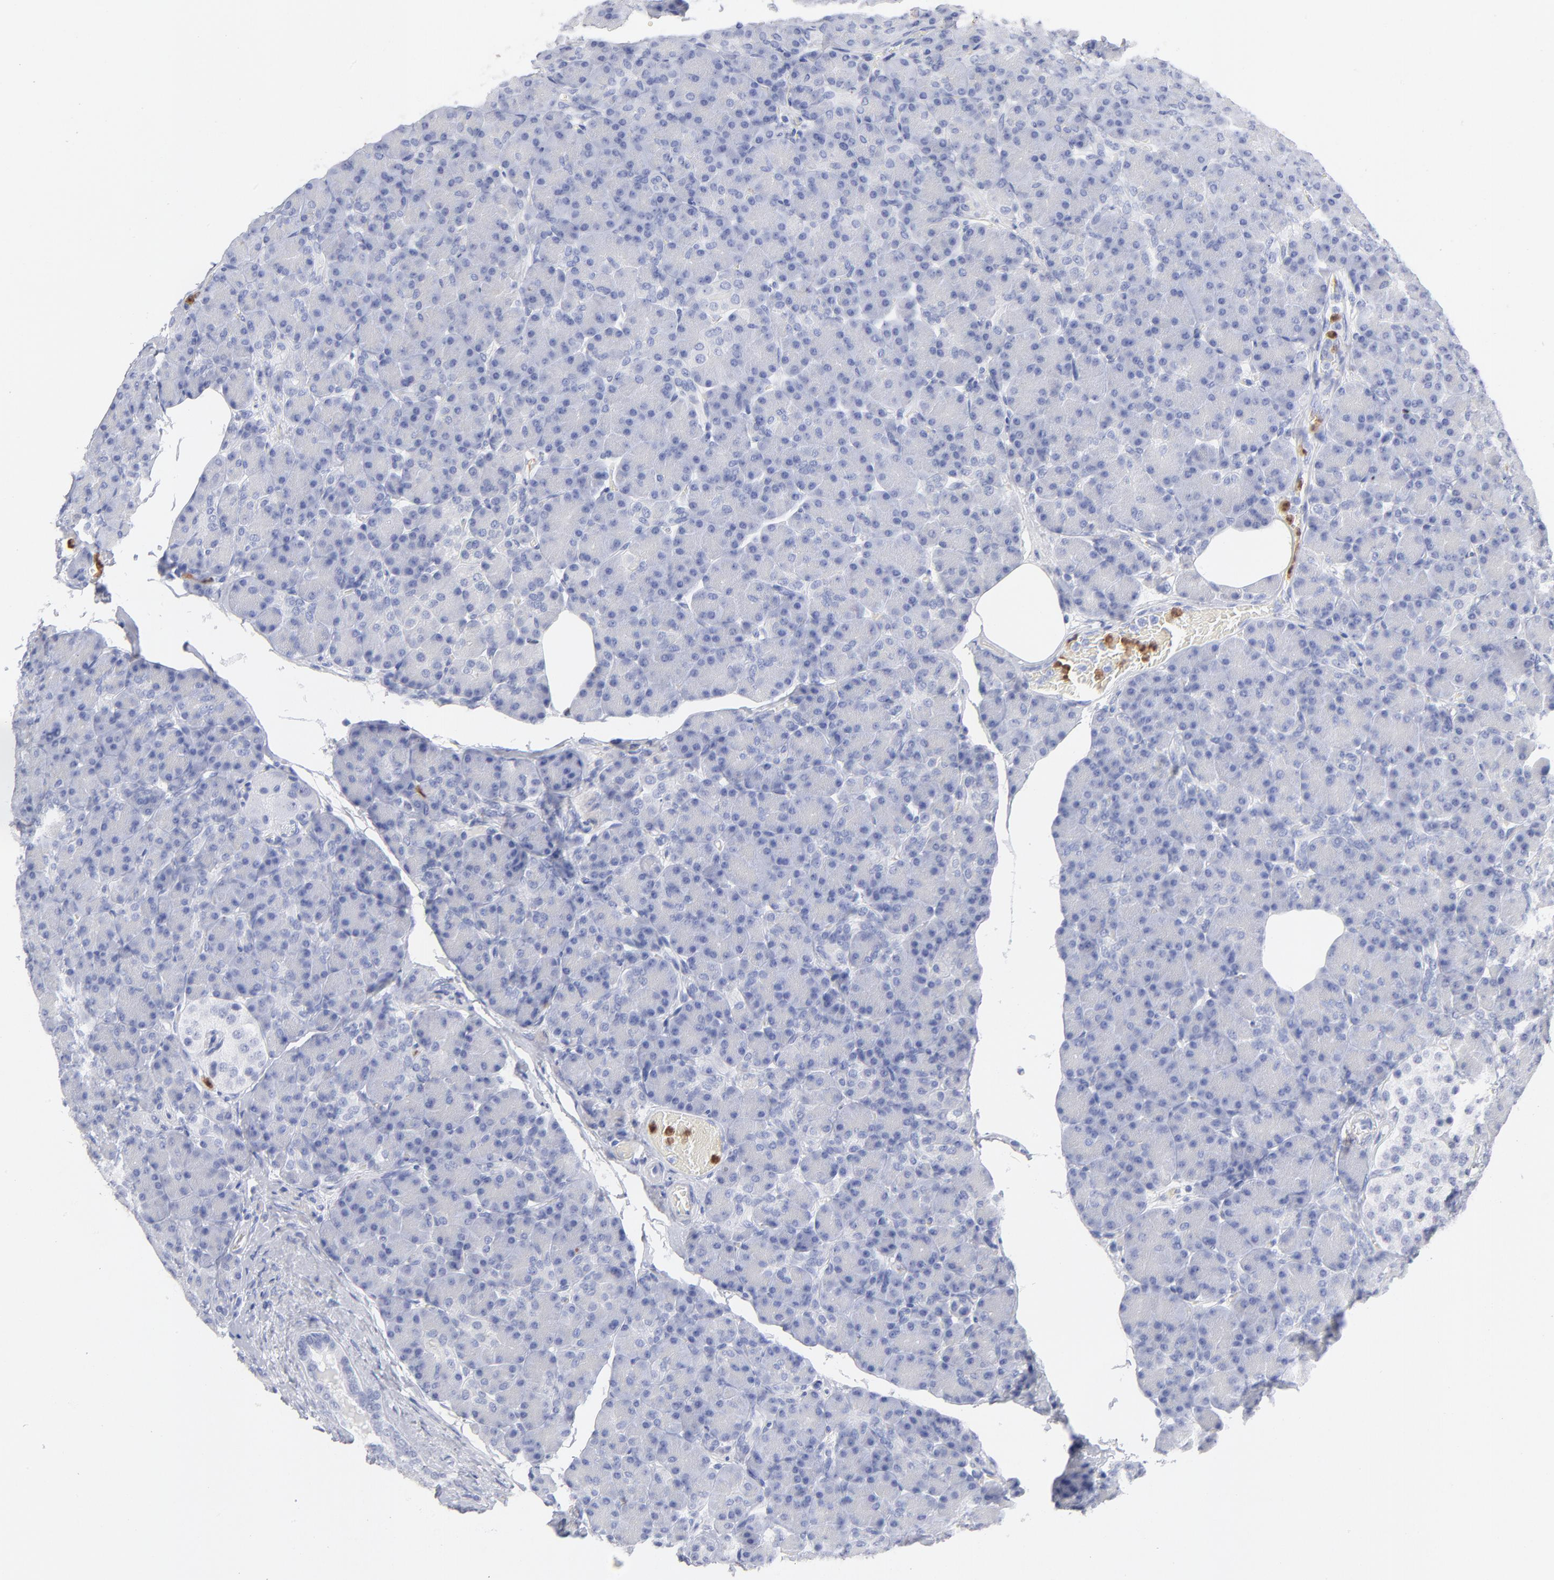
{"staining": {"intensity": "negative", "quantity": "none", "location": "none"}, "tissue": "pancreas", "cell_type": "Exocrine glandular cells", "image_type": "normal", "snomed": [{"axis": "morphology", "description": "Normal tissue, NOS"}, {"axis": "topography", "description": "Pancreas"}], "caption": "Immunohistochemical staining of normal human pancreas exhibits no significant positivity in exocrine glandular cells.", "gene": "ARG1", "patient": {"sex": "female", "age": 43}}